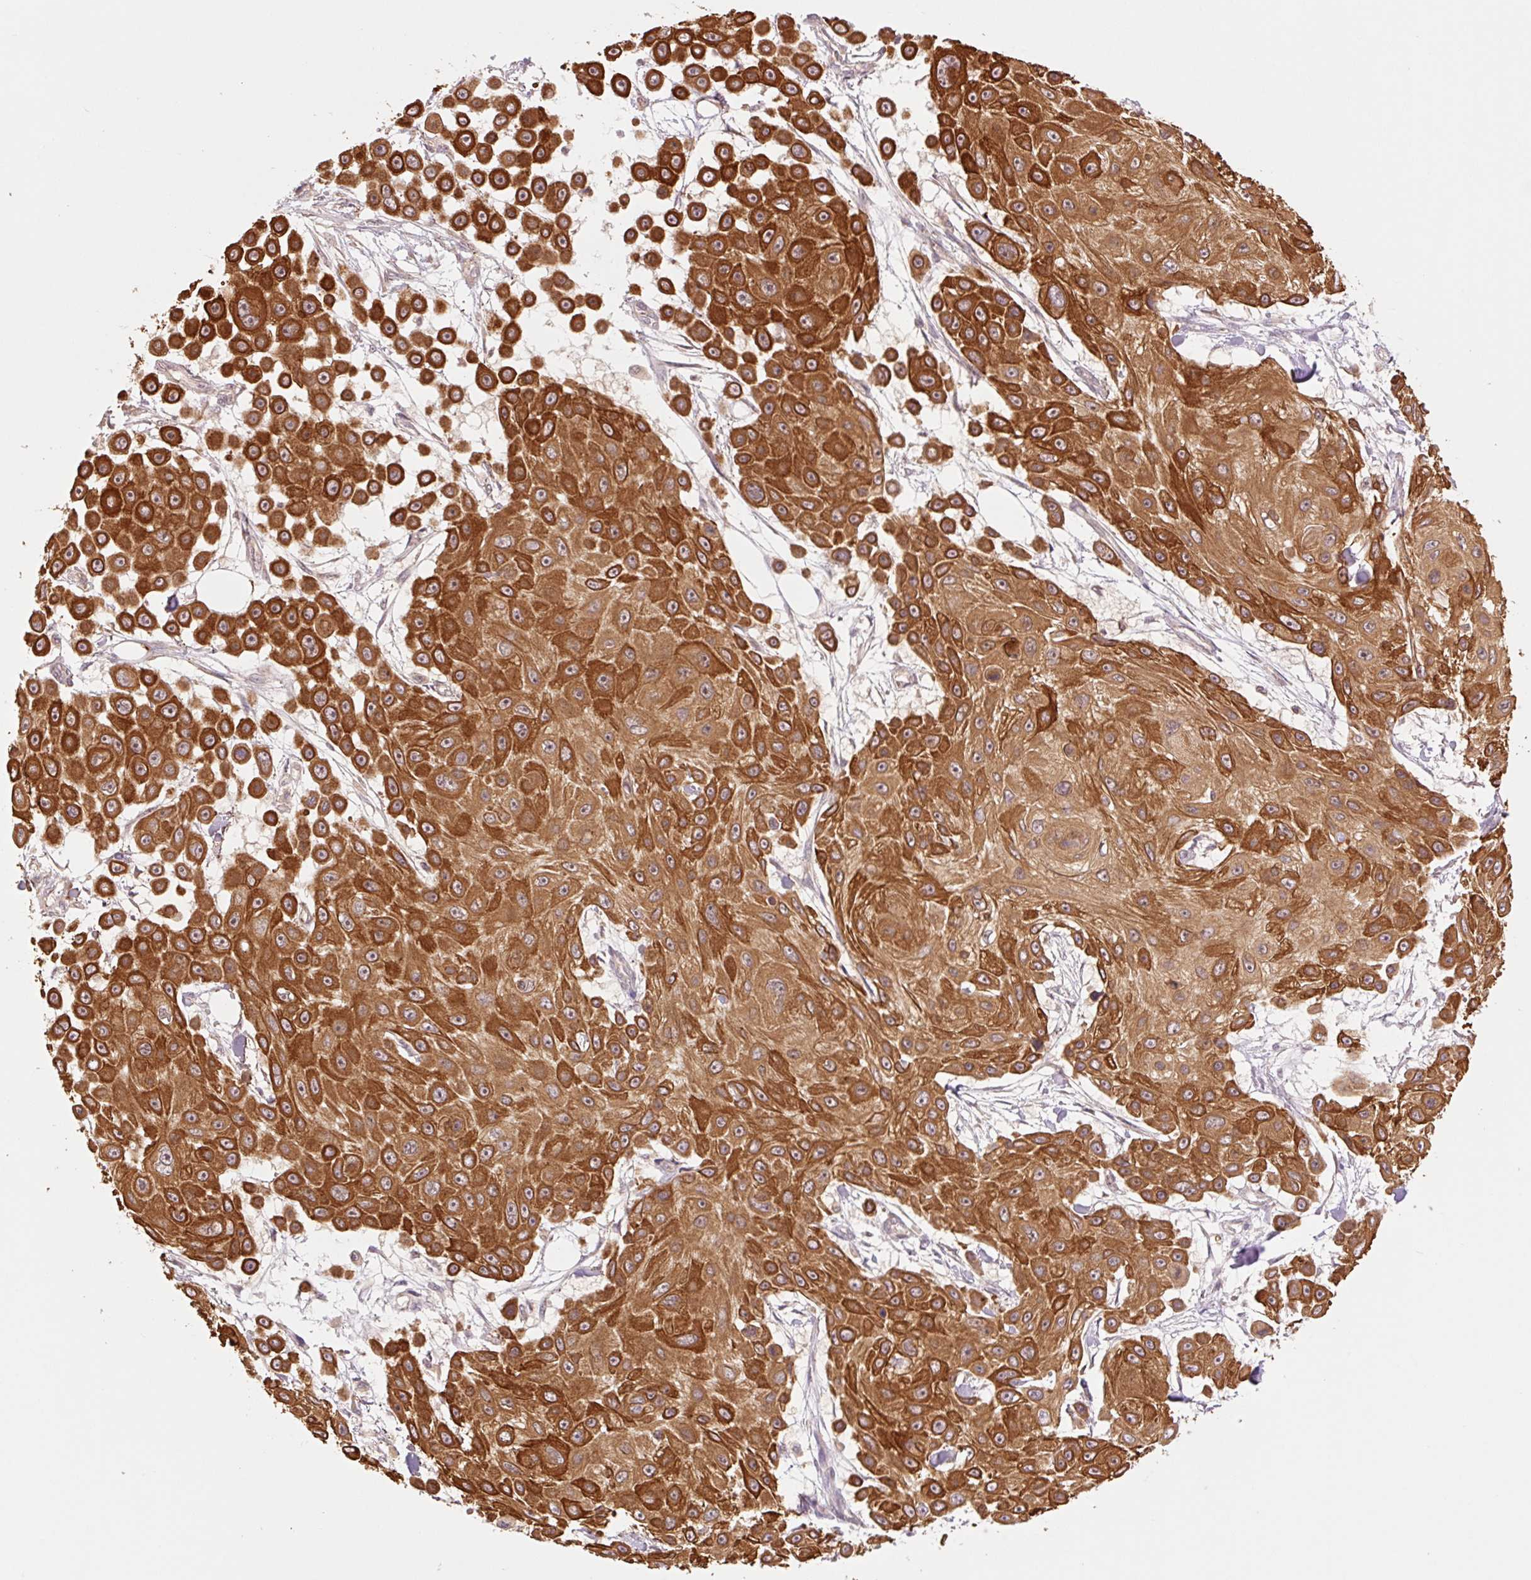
{"staining": {"intensity": "strong", "quantity": ">75%", "location": "cytoplasmic/membranous"}, "tissue": "skin cancer", "cell_type": "Tumor cells", "image_type": "cancer", "snomed": [{"axis": "morphology", "description": "Squamous cell carcinoma, NOS"}, {"axis": "topography", "description": "Skin"}], "caption": "Immunohistochemistry (IHC) histopathology image of skin cancer (squamous cell carcinoma) stained for a protein (brown), which exhibits high levels of strong cytoplasmic/membranous expression in about >75% of tumor cells.", "gene": "YJU2B", "patient": {"sex": "male", "age": 67}}